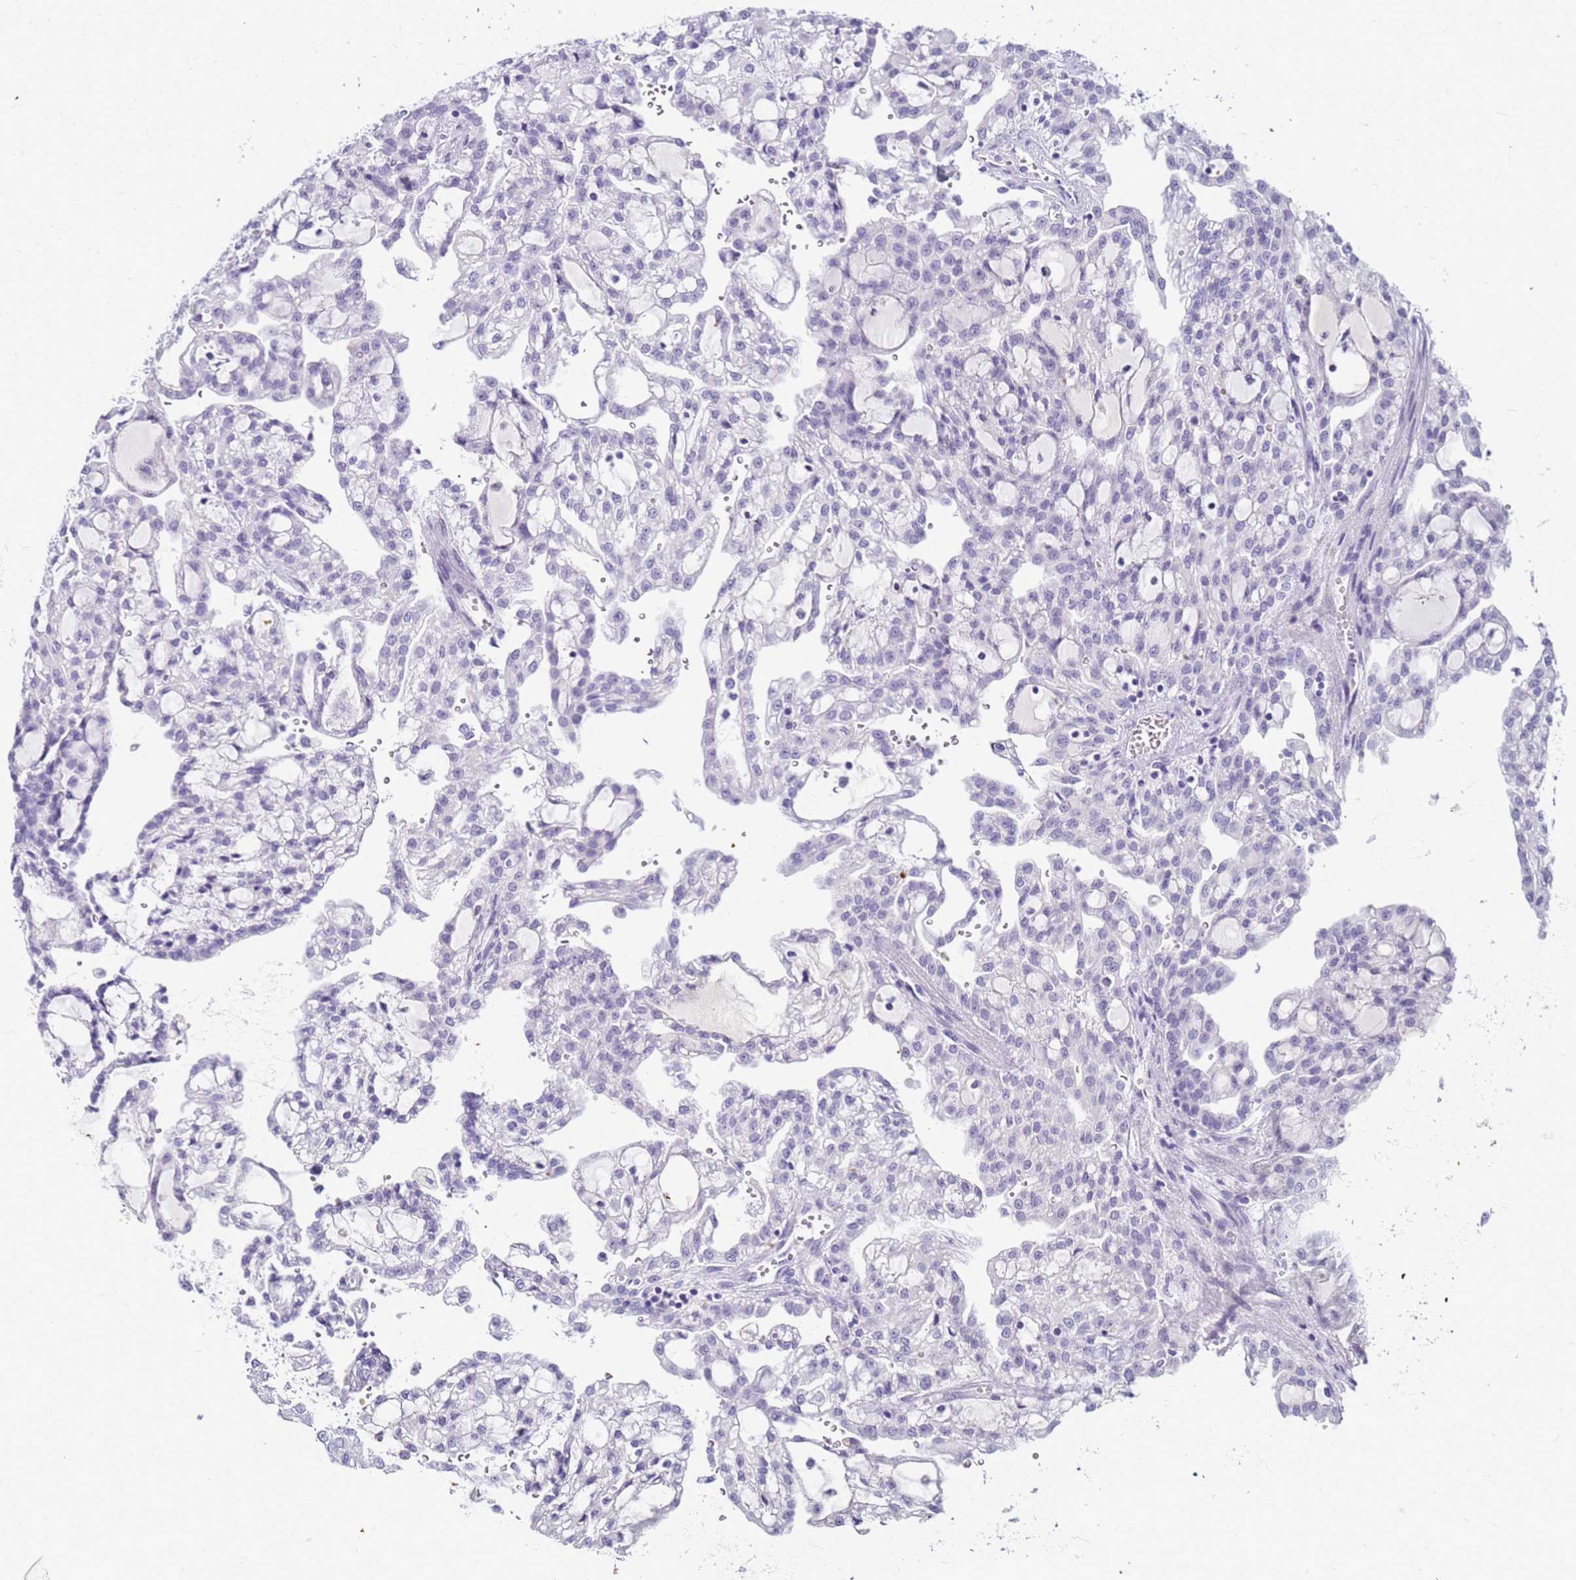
{"staining": {"intensity": "negative", "quantity": "none", "location": "none"}, "tissue": "renal cancer", "cell_type": "Tumor cells", "image_type": "cancer", "snomed": [{"axis": "morphology", "description": "Adenocarcinoma, NOS"}, {"axis": "topography", "description": "Kidney"}], "caption": "This is a photomicrograph of immunohistochemistry staining of renal cancer, which shows no staining in tumor cells.", "gene": "CFAP100", "patient": {"sex": "male", "age": 63}}